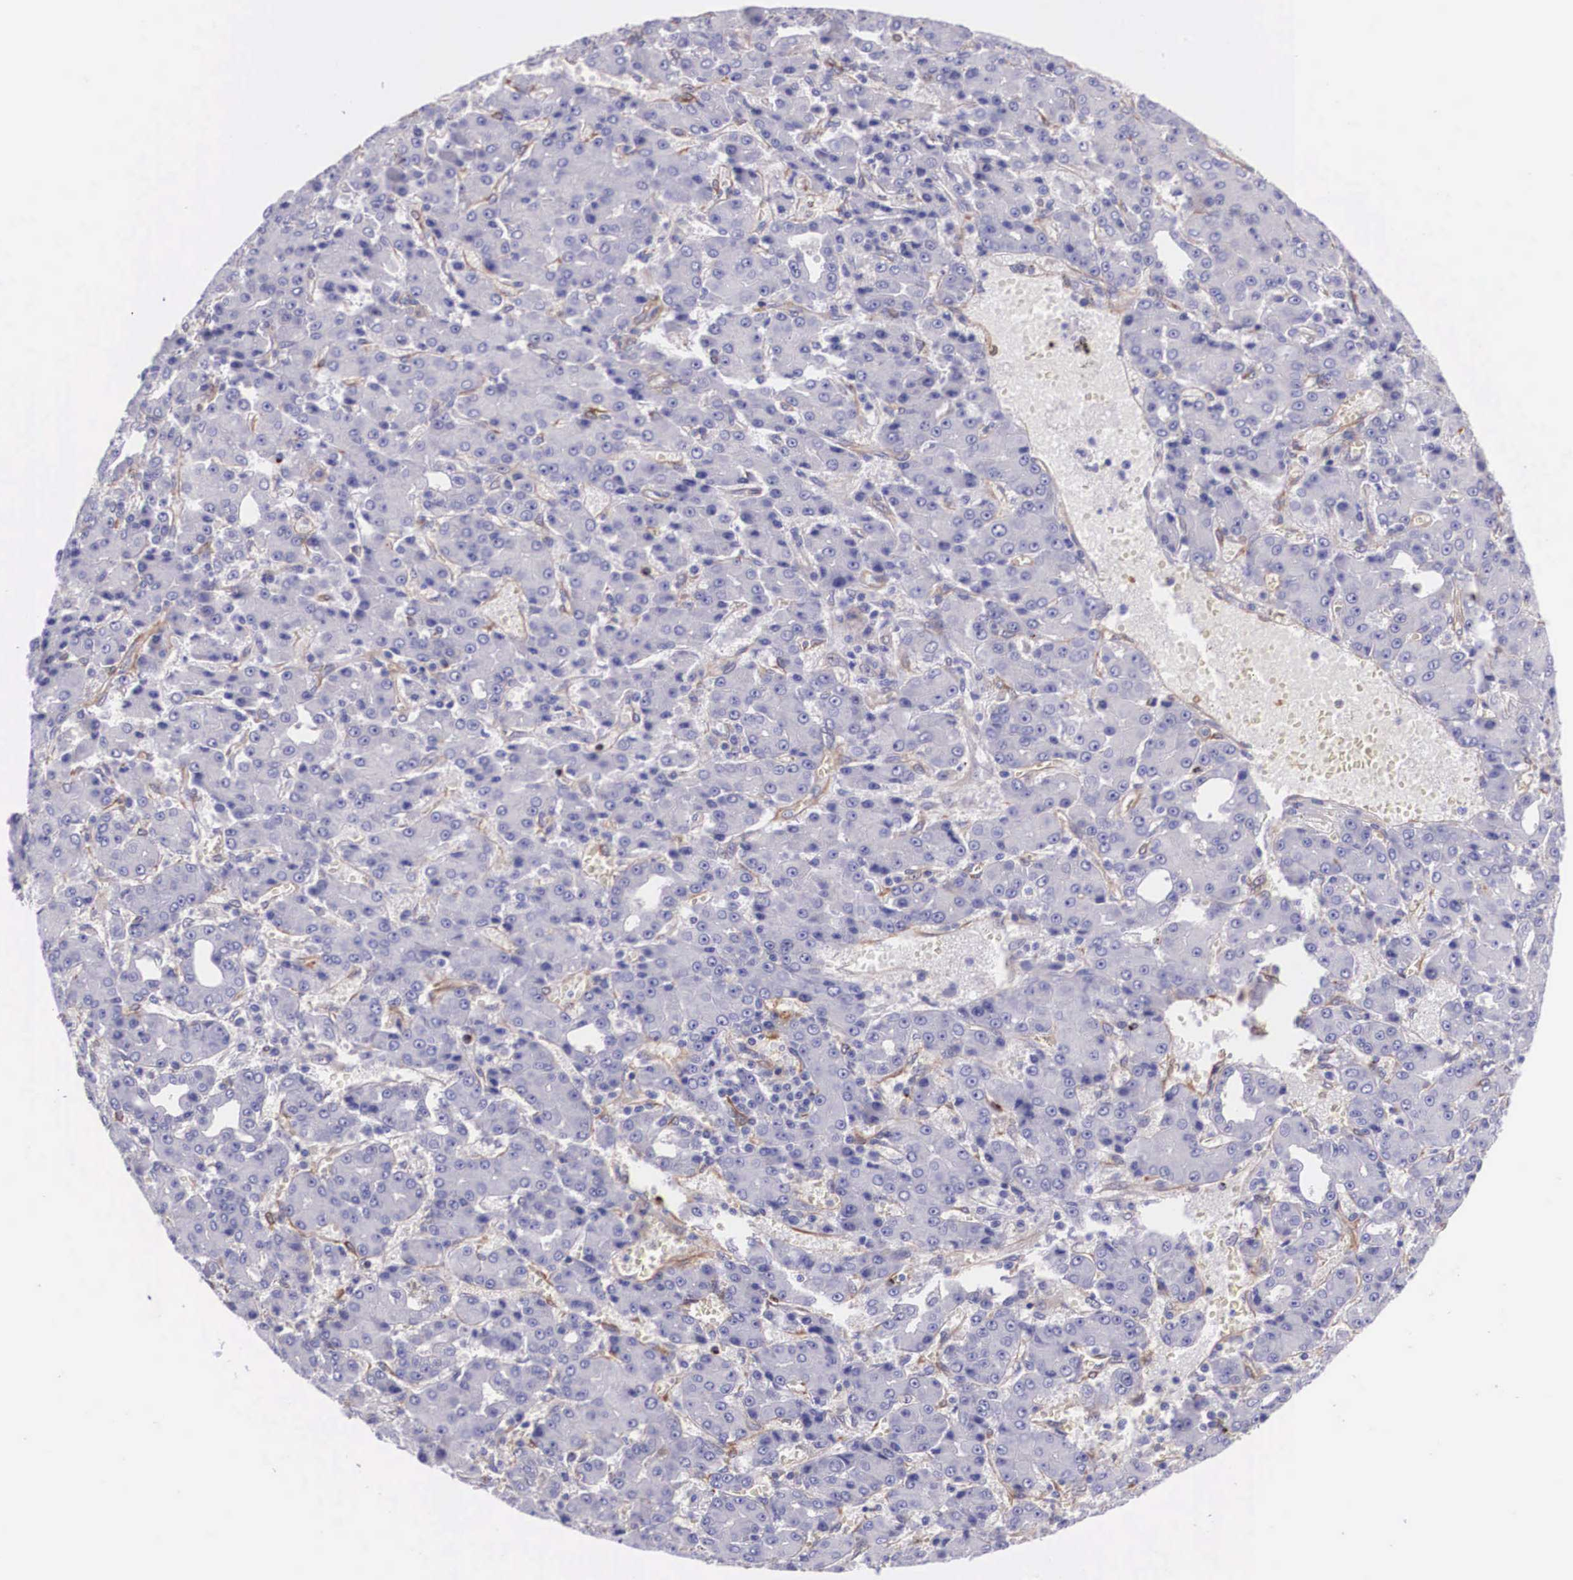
{"staining": {"intensity": "negative", "quantity": "none", "location": "none"}, "tissue": "liver cancer", "cell_type": "Tumor cells", "image_type": "cancer", "snomed": [{"axis": "morphology", "description": "Carcinoma, Hepatocellular, NOS"}, {"axis": "topography", "description": "Liver"}], "caption": "Hepatocellular carcinoma (liver) was stained to show a protein in brown. There is no significant staining in tumor cells.", "gene": "BCAR1", "patient": {"sex": "male", "age": 69}}